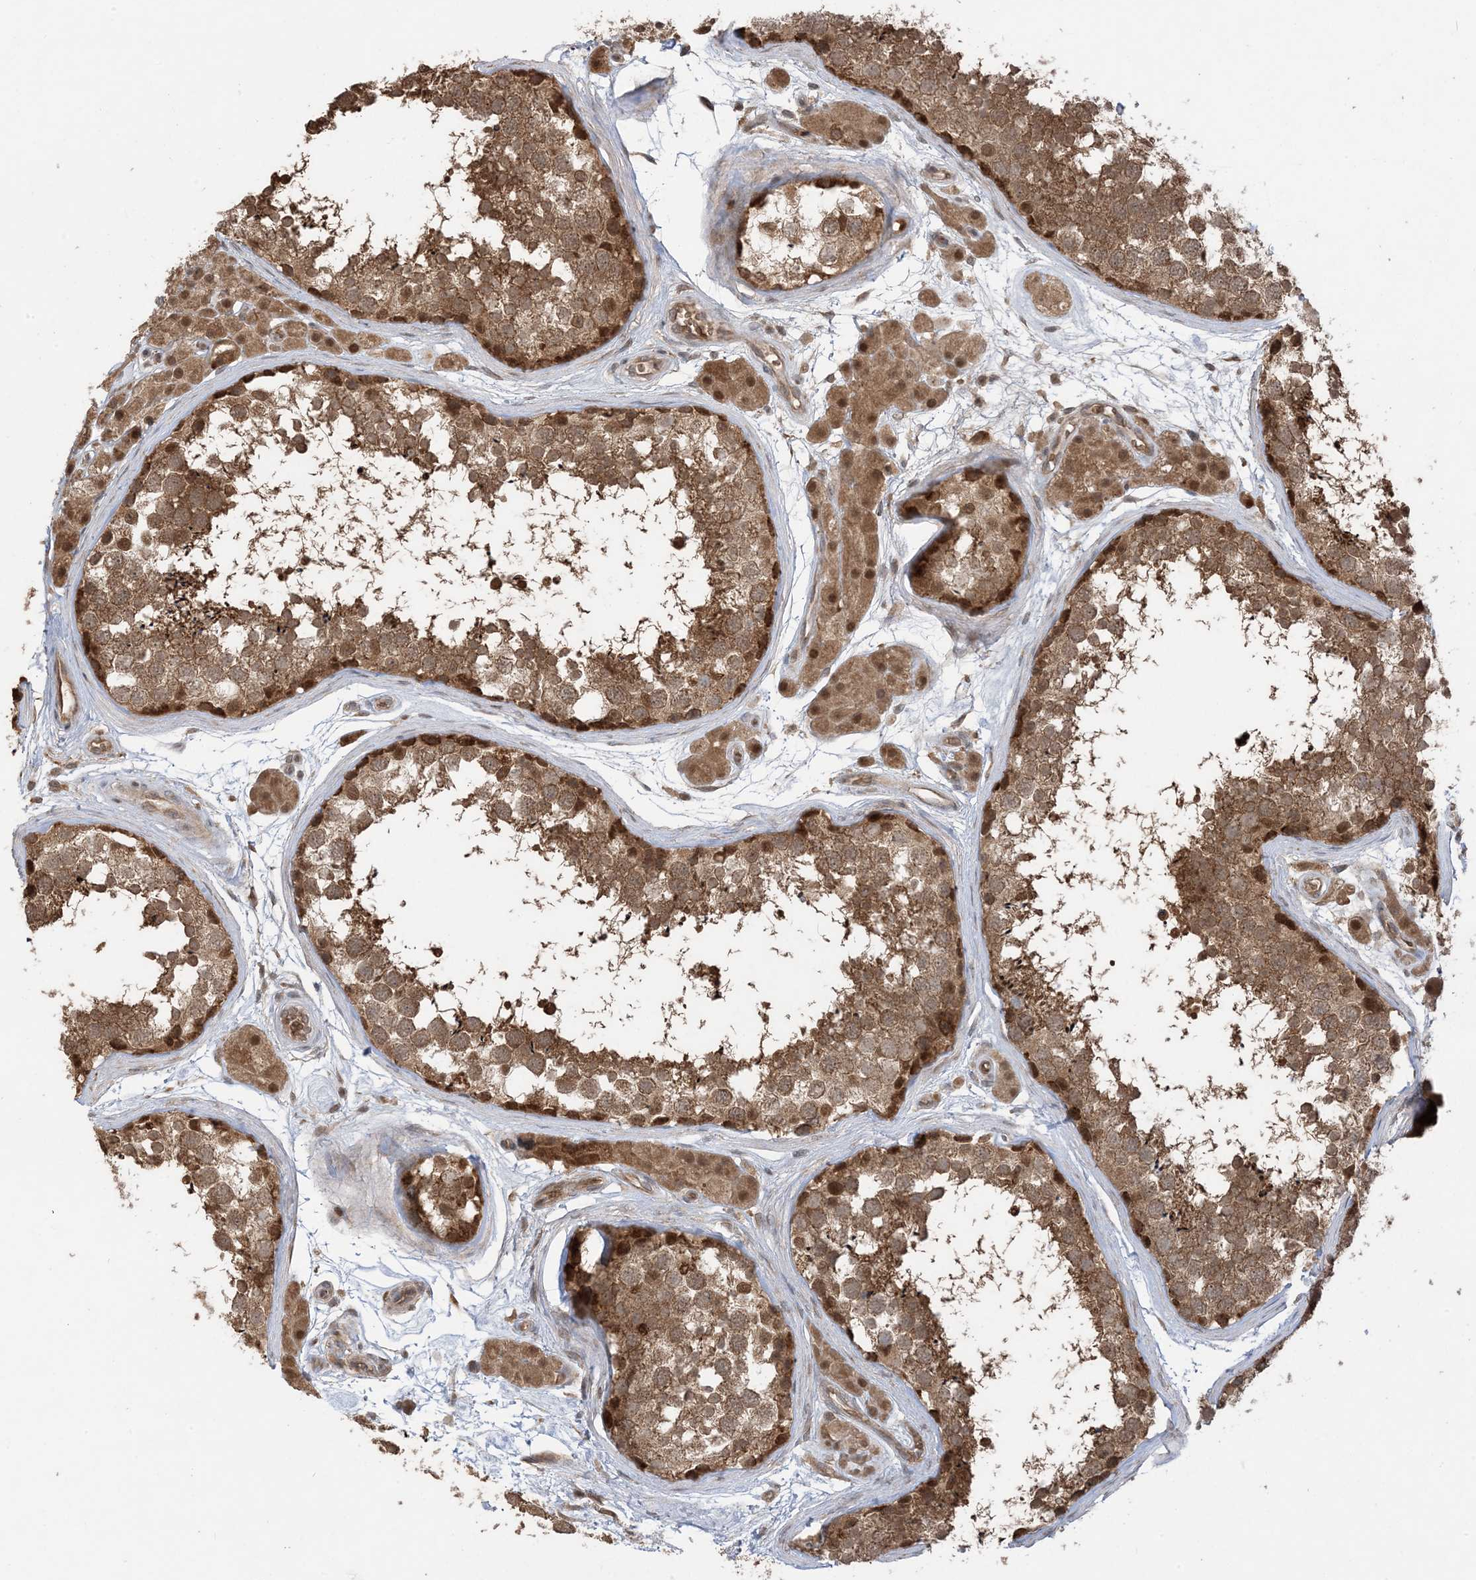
{"staining": {"intensity": "moderate", "quantity": ">75%", "location": "cytoplasmic/membranous,nuclear"}, "tissue": "testis", "cell_type": "Cells in seminiferous ducts", "image_type": "normal", "snomed": [{"axis": "morphology", "description": "Normal tissue, NOS"}, {"axis": "topography", "description": "Testis"}], "caption": "Testis was stained to show a protein in brown. There is medium levels of moderate cytoplasmic/membranous,nuclear positivity in about >75% of cells in seminiferous ducts. Immunohistochemistry stains the protein in brown and the nuclei are stained blue.", "gene": "PUSL1", "patient": {"sex": "male", "age": 56}}